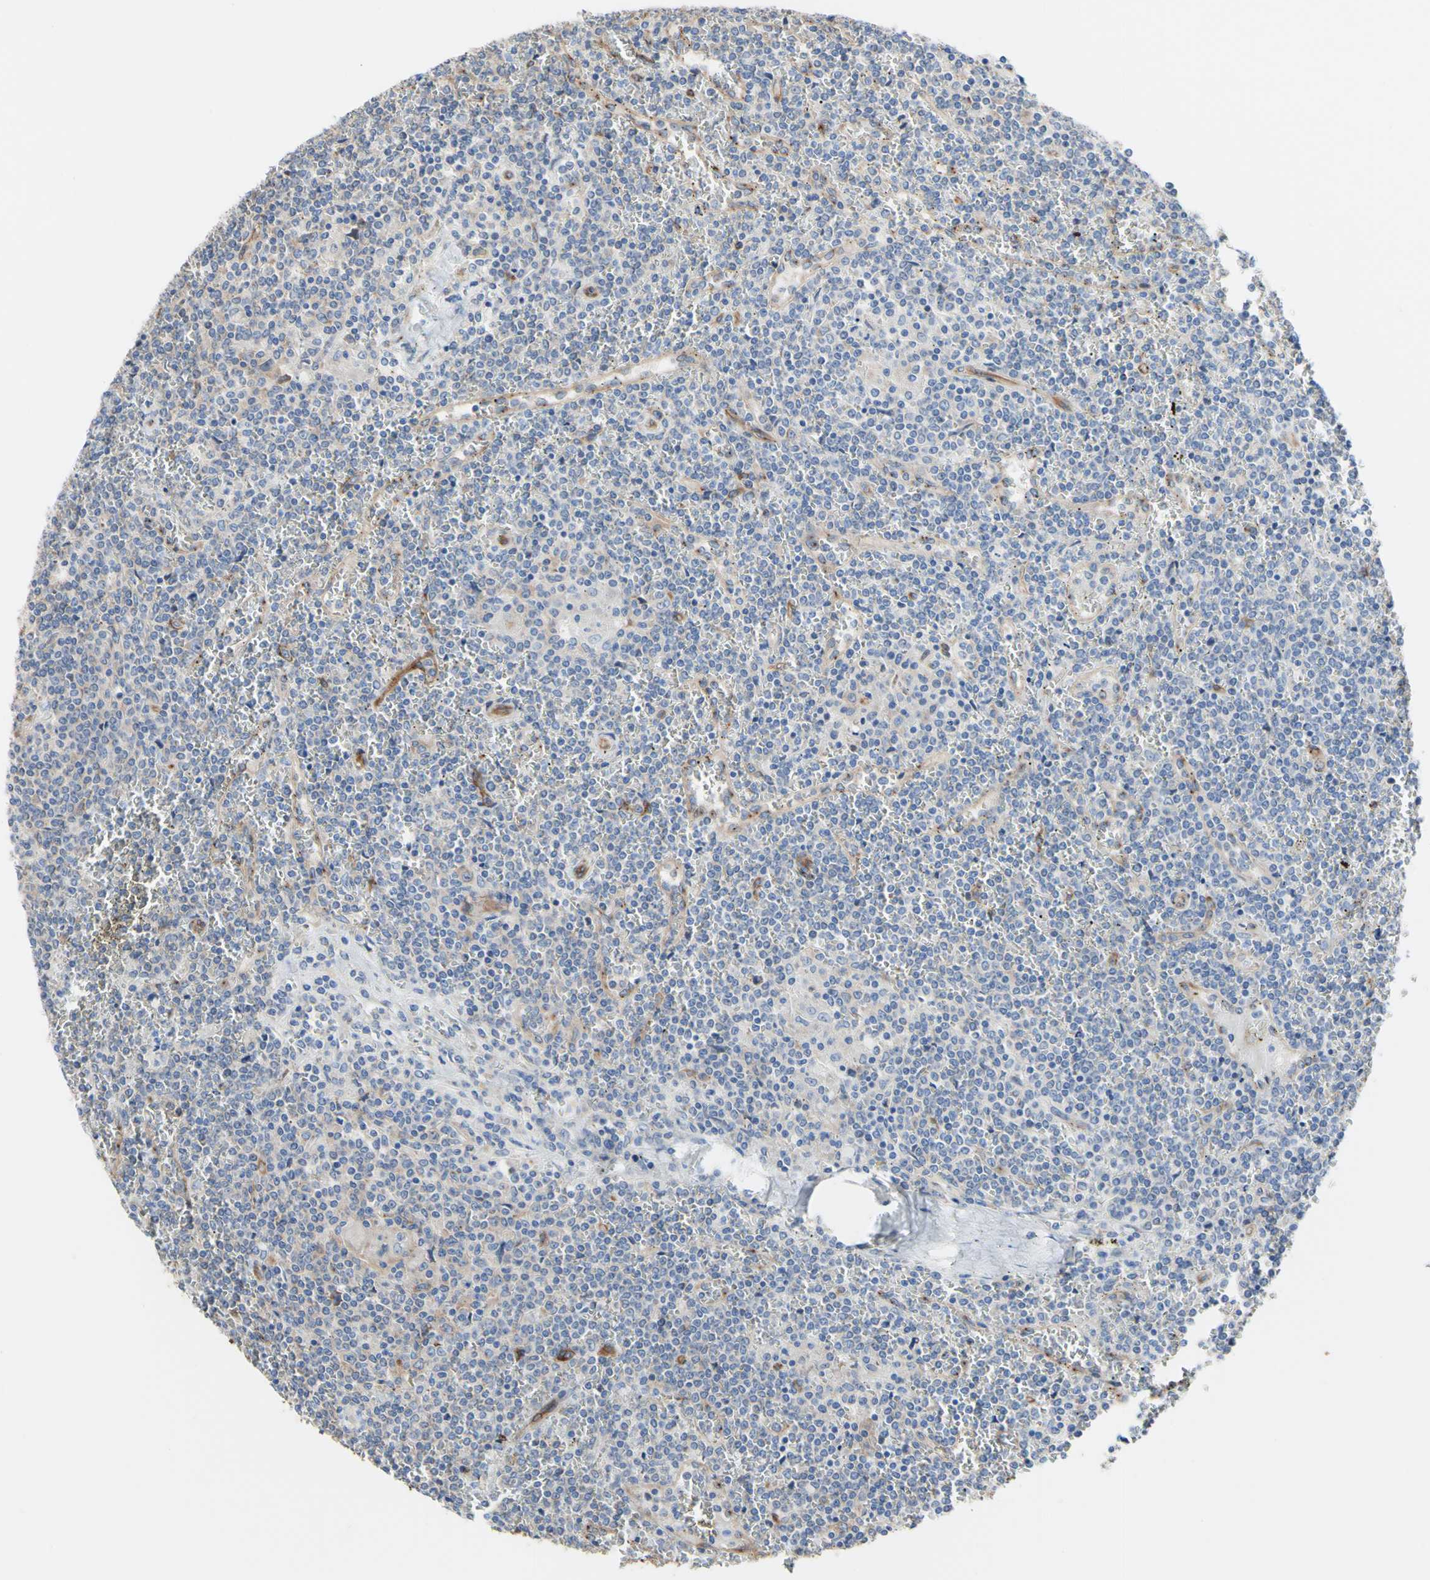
{"staining": {"intensity": "negative", "quantity": "none", "location": "none"}, "tissue": "lymphoma", "cell_type": "Tumor cells", "image_type": "cancer", "snomed": [{"axis": "morphology", "description": "Malignant lymphoma, non-Hodgkin's type, Low grade"}, {"axis": "topography", "description": "Spleen"}], "caption": "This is an IHC micrograph of human malignant lymphoma, non-Hodgkin's type (low-grade). There is no expression in tumor cells.", "gene": "LRIG3", "patient": {"sex": "female", "age": 19}}